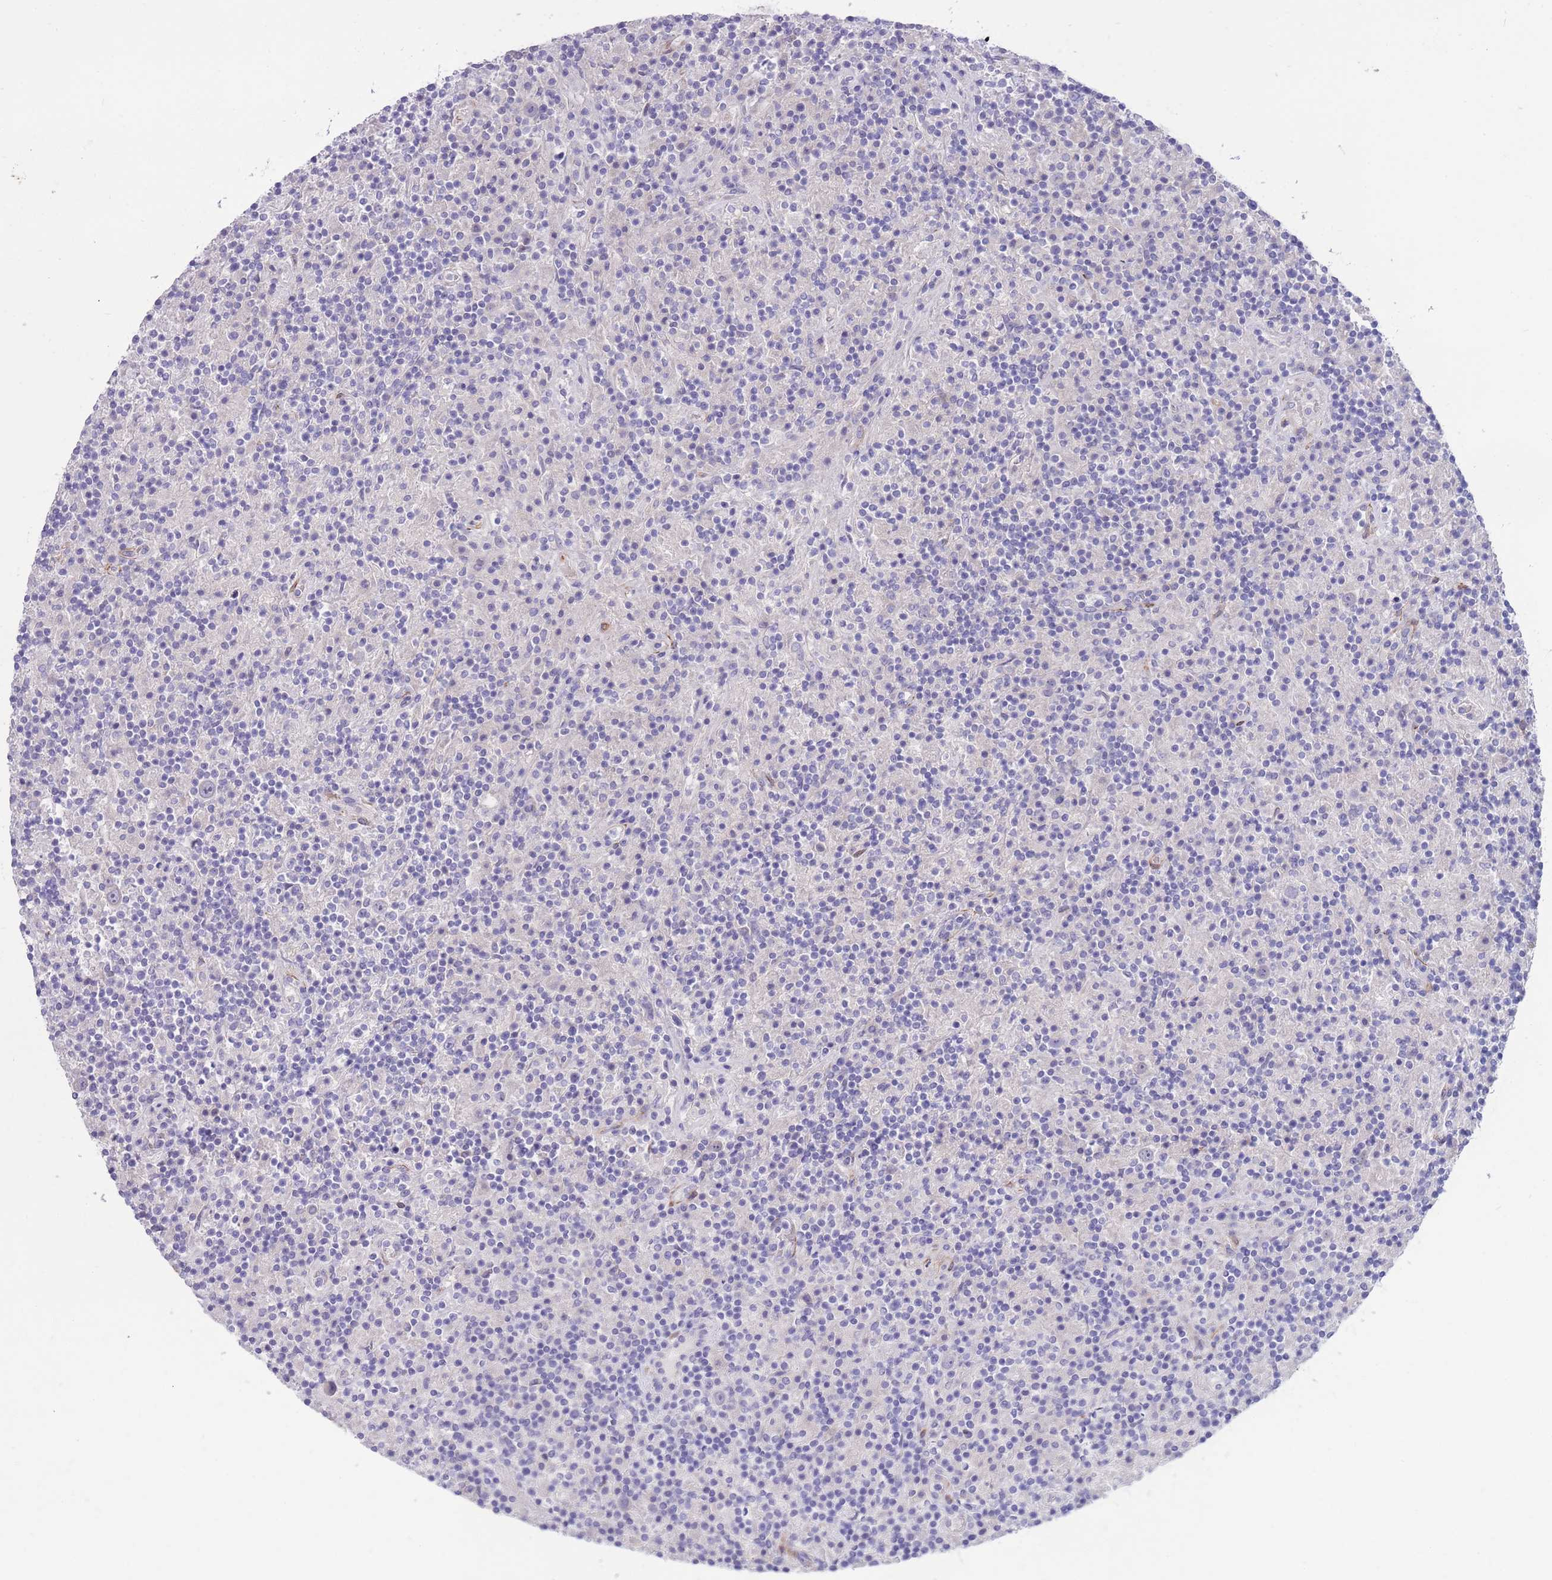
{"staining": {"intensity": "negative", "quantity": "none", "location": "none"}, "tissue": "lymphoma", "cell_type": "Tumor cells", "image_type": "cancer", "snomed": [{"axis": "morphology", "description": "Hodgkin's disease, NOS"}, {"axis": "topography", "description": "Lymph node"}], "caption": "IHC micrograph of neoplastic tissue: human Hodgkin's disease stained with DAB (3,3'-diaminobenzidine) shows no significant protein expression in tumor cells.", "gene": "RGS11", "patient": {"sex": "male", "age": 70}}